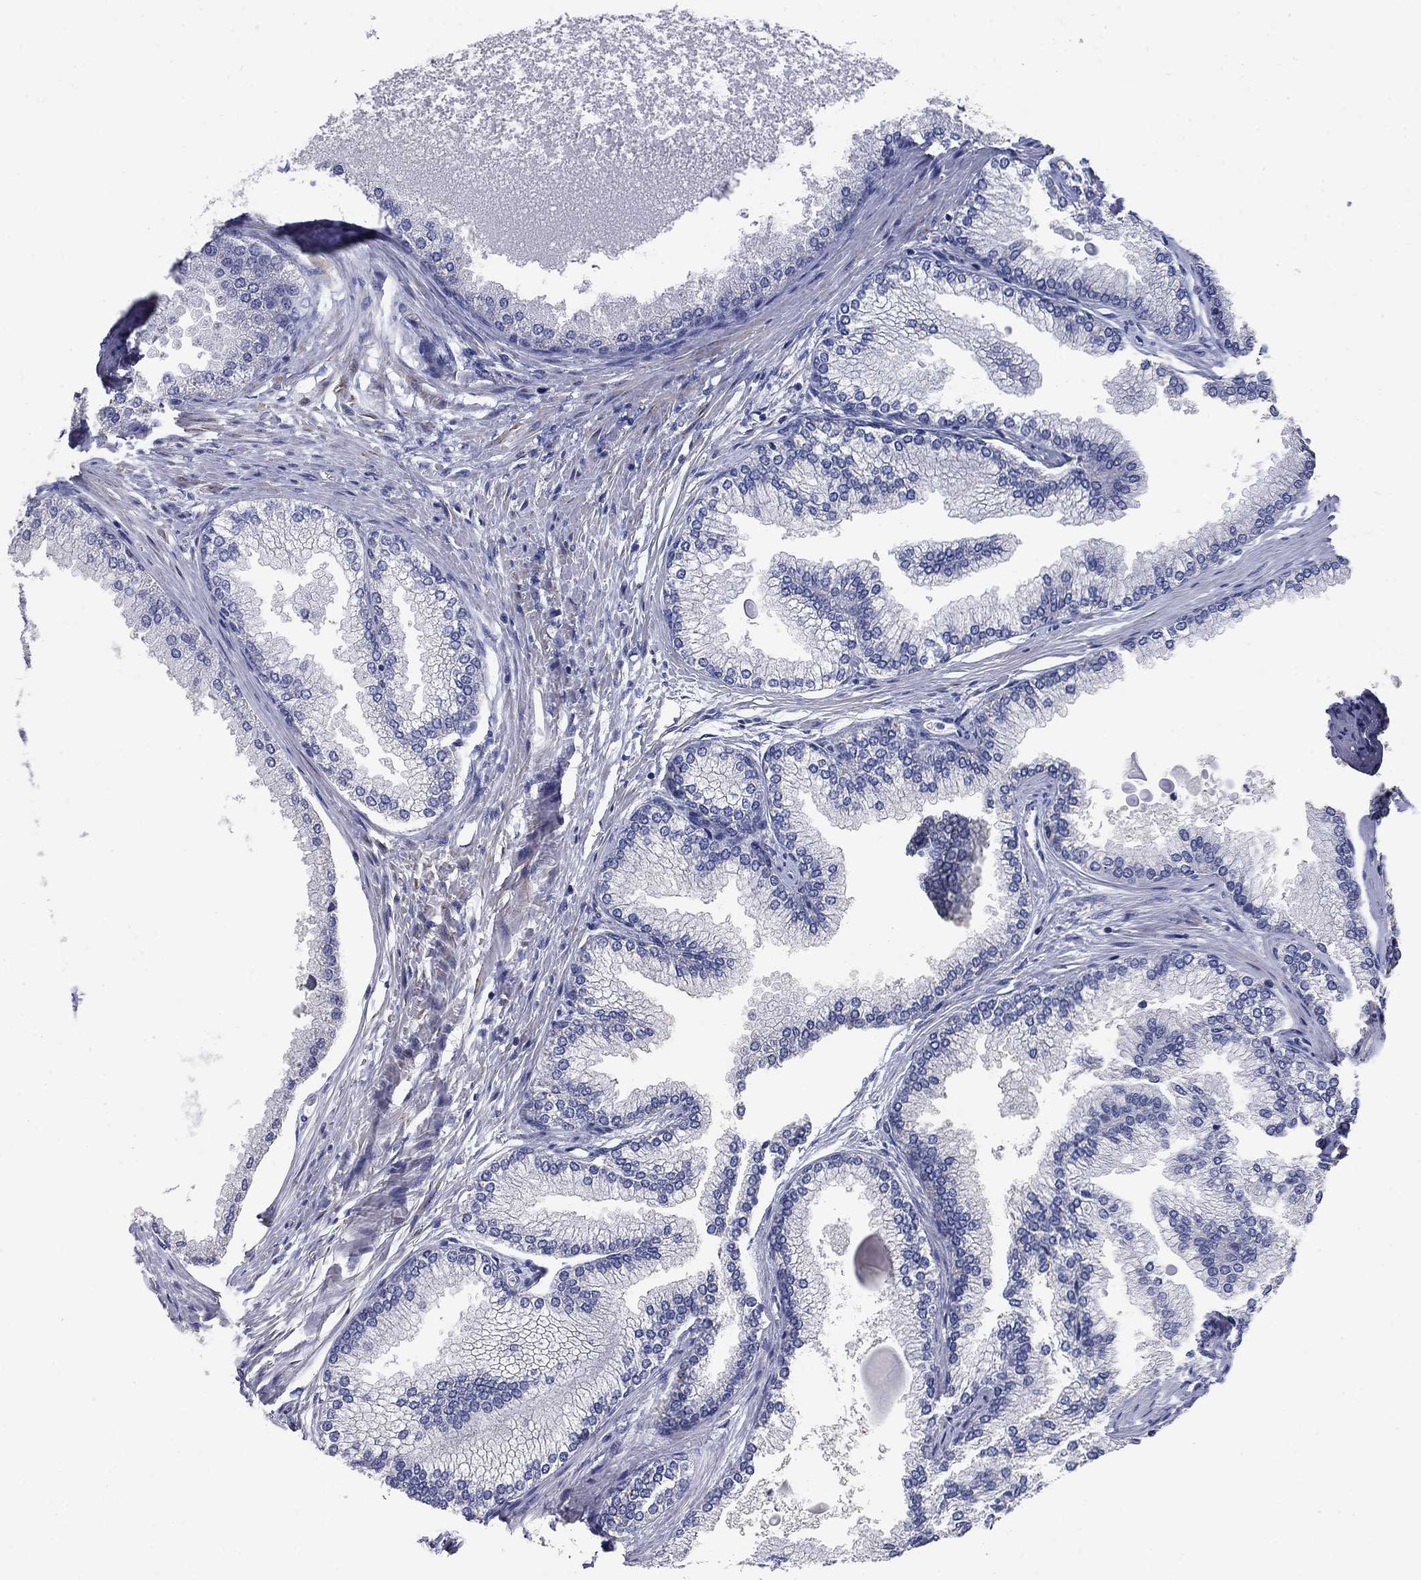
{"staining": {"intensity": "negative", "quantity": "none", "location": "none"}, "tissue": "prostate", "cell_type": "Glandular cells", "image_type": "normal", "snomed": [{"axis": "morphology", "description": "Normal tissue, NOS"}, {"axis": "topography", "description": "Prostate"}], "caption": "Immunohistochemistry histopathology image of benign prostate stained for a protein (brown), which displays no positivity in glandular cells.", "gene": "NTRK2", "patient": {"sex": "male", "age": 72}}